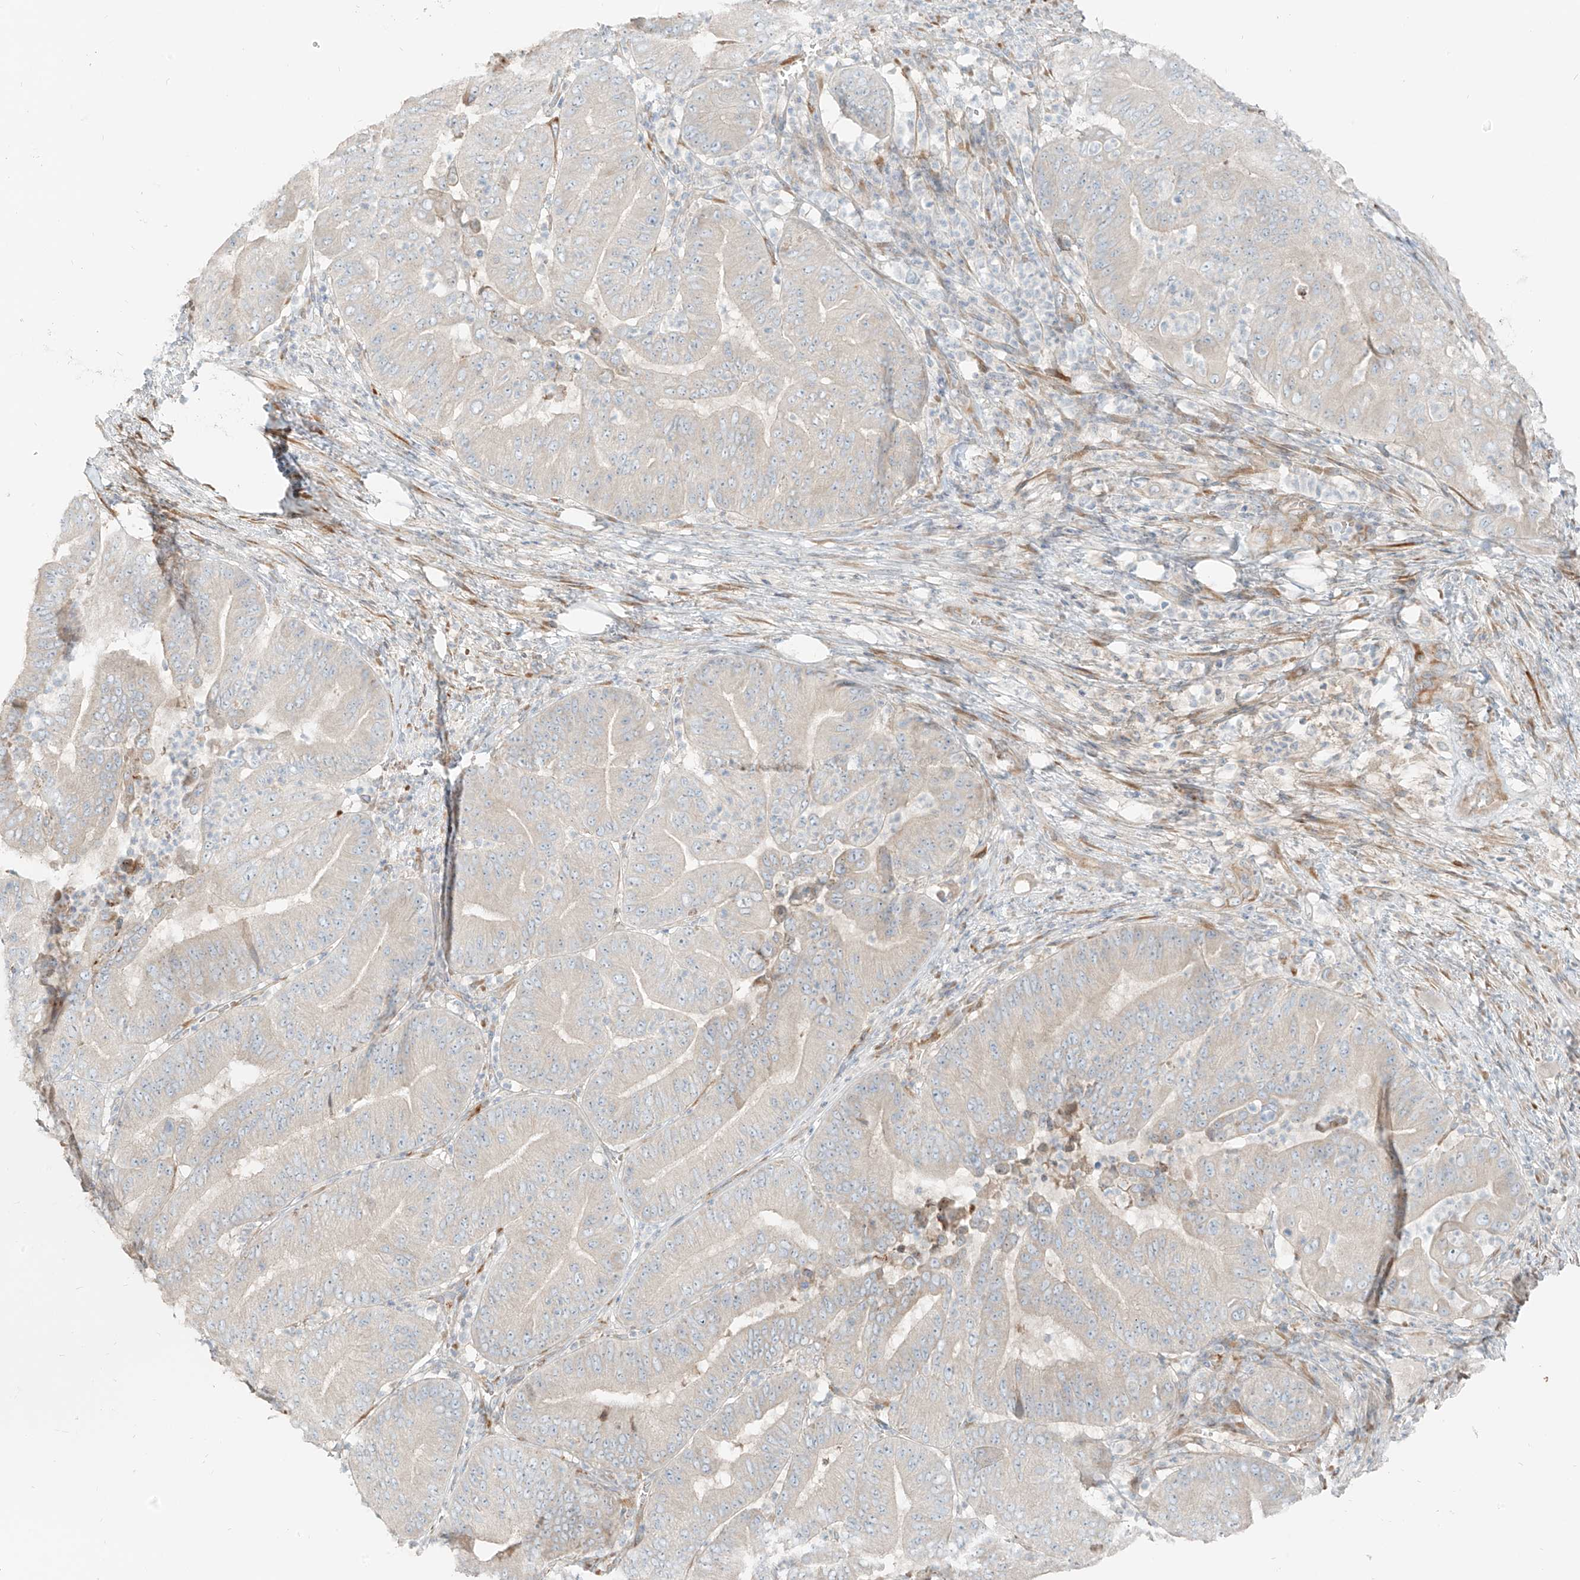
{"staining": {"intensity": "negative", "quantity": "none", "location": "none"}, "tissue": "pancreatic cancer", "cell_type": "Tumor cells", "image_type": "cancer", "snomed": [{"axis": "morphology", "description": "Adenocarcinoma, NOS"}, {"axis": "topography", "description": "Pancreas"}], "caption": "Immunohistochemistry micrograph of neoplastic tissue: human adenocarcinoma (pancreatic) stained with DAB displays no significant protein staining in tumor cells.", "gene": "FSTL1", "patient": {"sex": "female", "age": 77}}